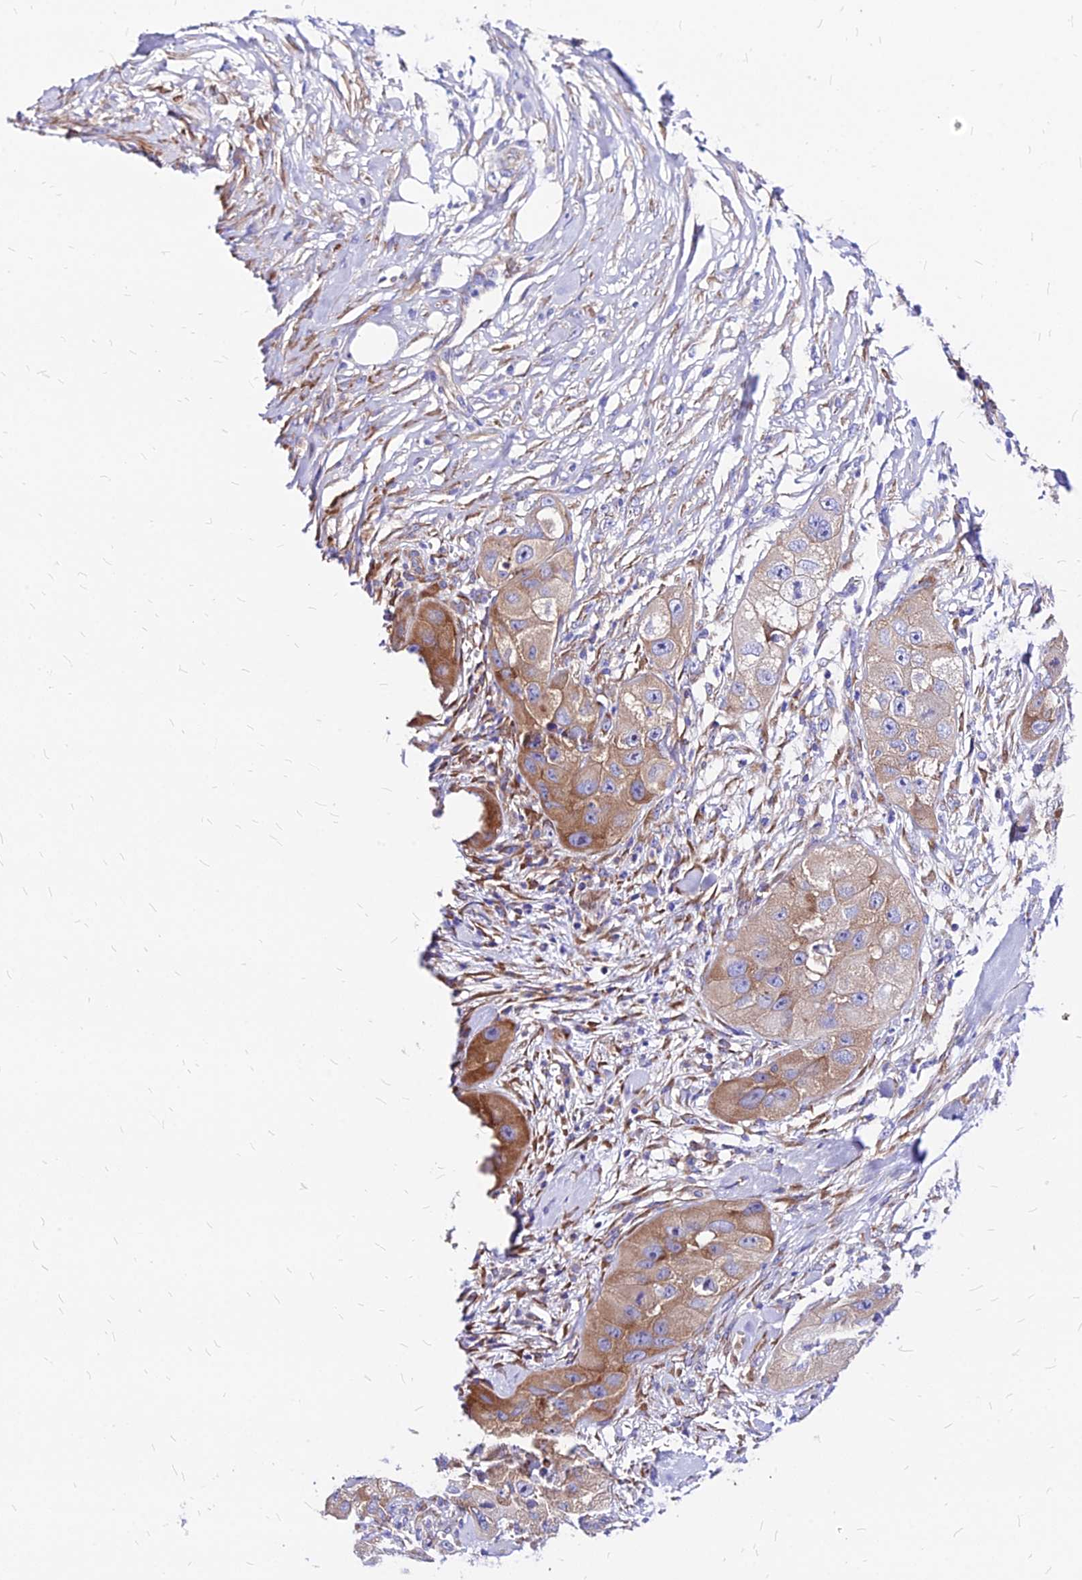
{"staining": {"intensity": "moderate", "quantity": "25%-75%", "location": "cytoplasmic/membranous"}, "tissue": "skin cancer", "cell_type": "Tumor cells", "image_type": "cancer", "snomed": [{"axis": "morphology", "description": "Squamous cell carcinoma, NOS"}, {"axis": "topography", "description": "Skin"}, {"axis": "topography", "description": "Subcutis"}], "caption": "The image shows staining of skin squamous cell carcinoma, revealing moderate cytoplasmic/membranous protein staining (brown color) within tumor cells. The staining was performed using DAB to visualize the protein expression in brown, while the nuclei were stained in blue with hematoxylin (Magnification: 20x).", "gene": "RPL19", "patient": {"sex": "male", "age": 73}}